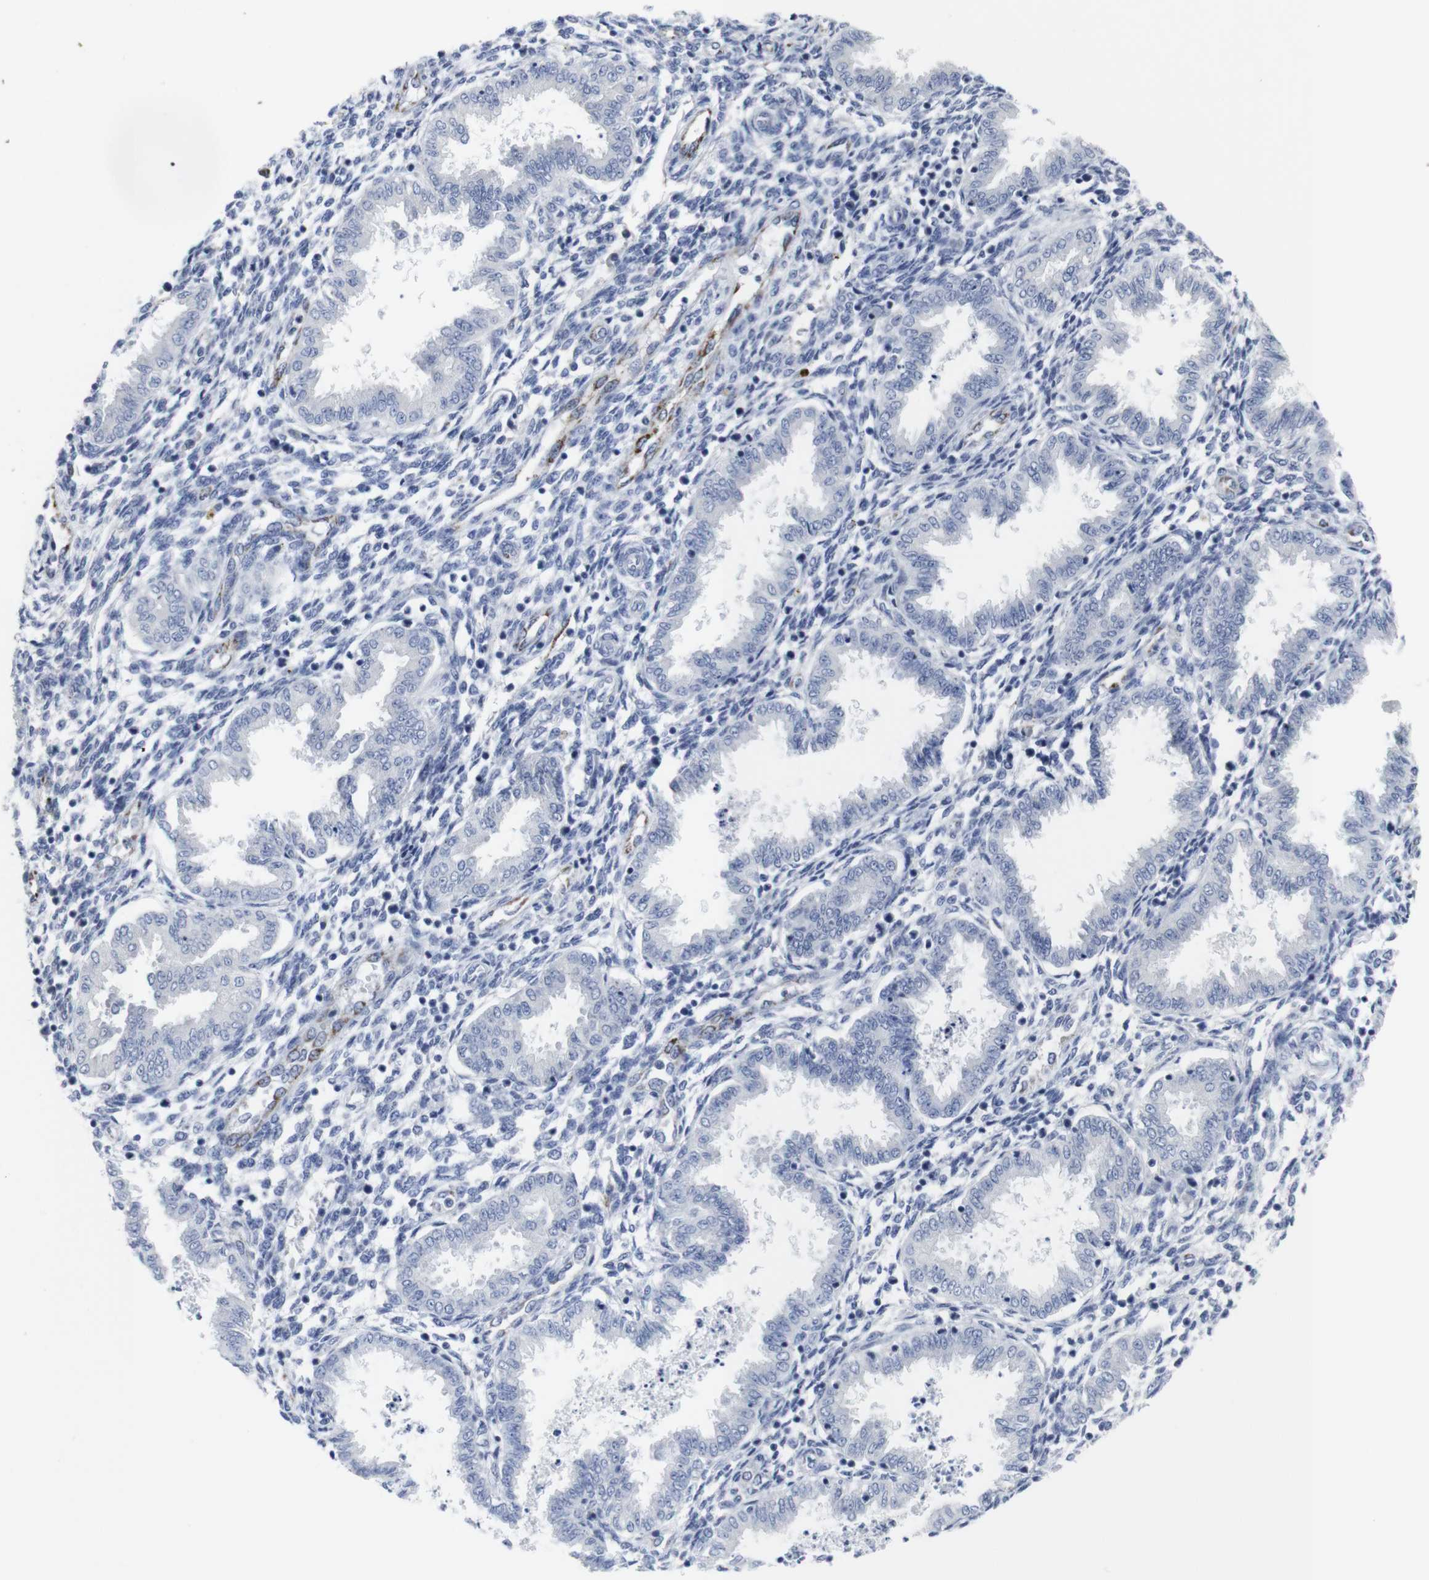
{"staining": {"intensity": "negative", "quantity": "none", "location": "none"}, "tissue": "endometrium", "cell_type": "Cells in endometrial stroma", "image_type": "normal", "snomed": [{"axis": "morphology", "description": "Normal tissue, NOS"}, {"axis": "topography", "description": "Endometrium"}], "caption": "High magnification brightfield microscopy of benign endometrium stained with DAB (3,3'-diaminobenzidine) (brown) and counterstained with hematoxylin (blue): cells in endometrial stroma show no significant positivity.", "gene": "SNCG", "patient": {"sex": "female", "age": 33}}